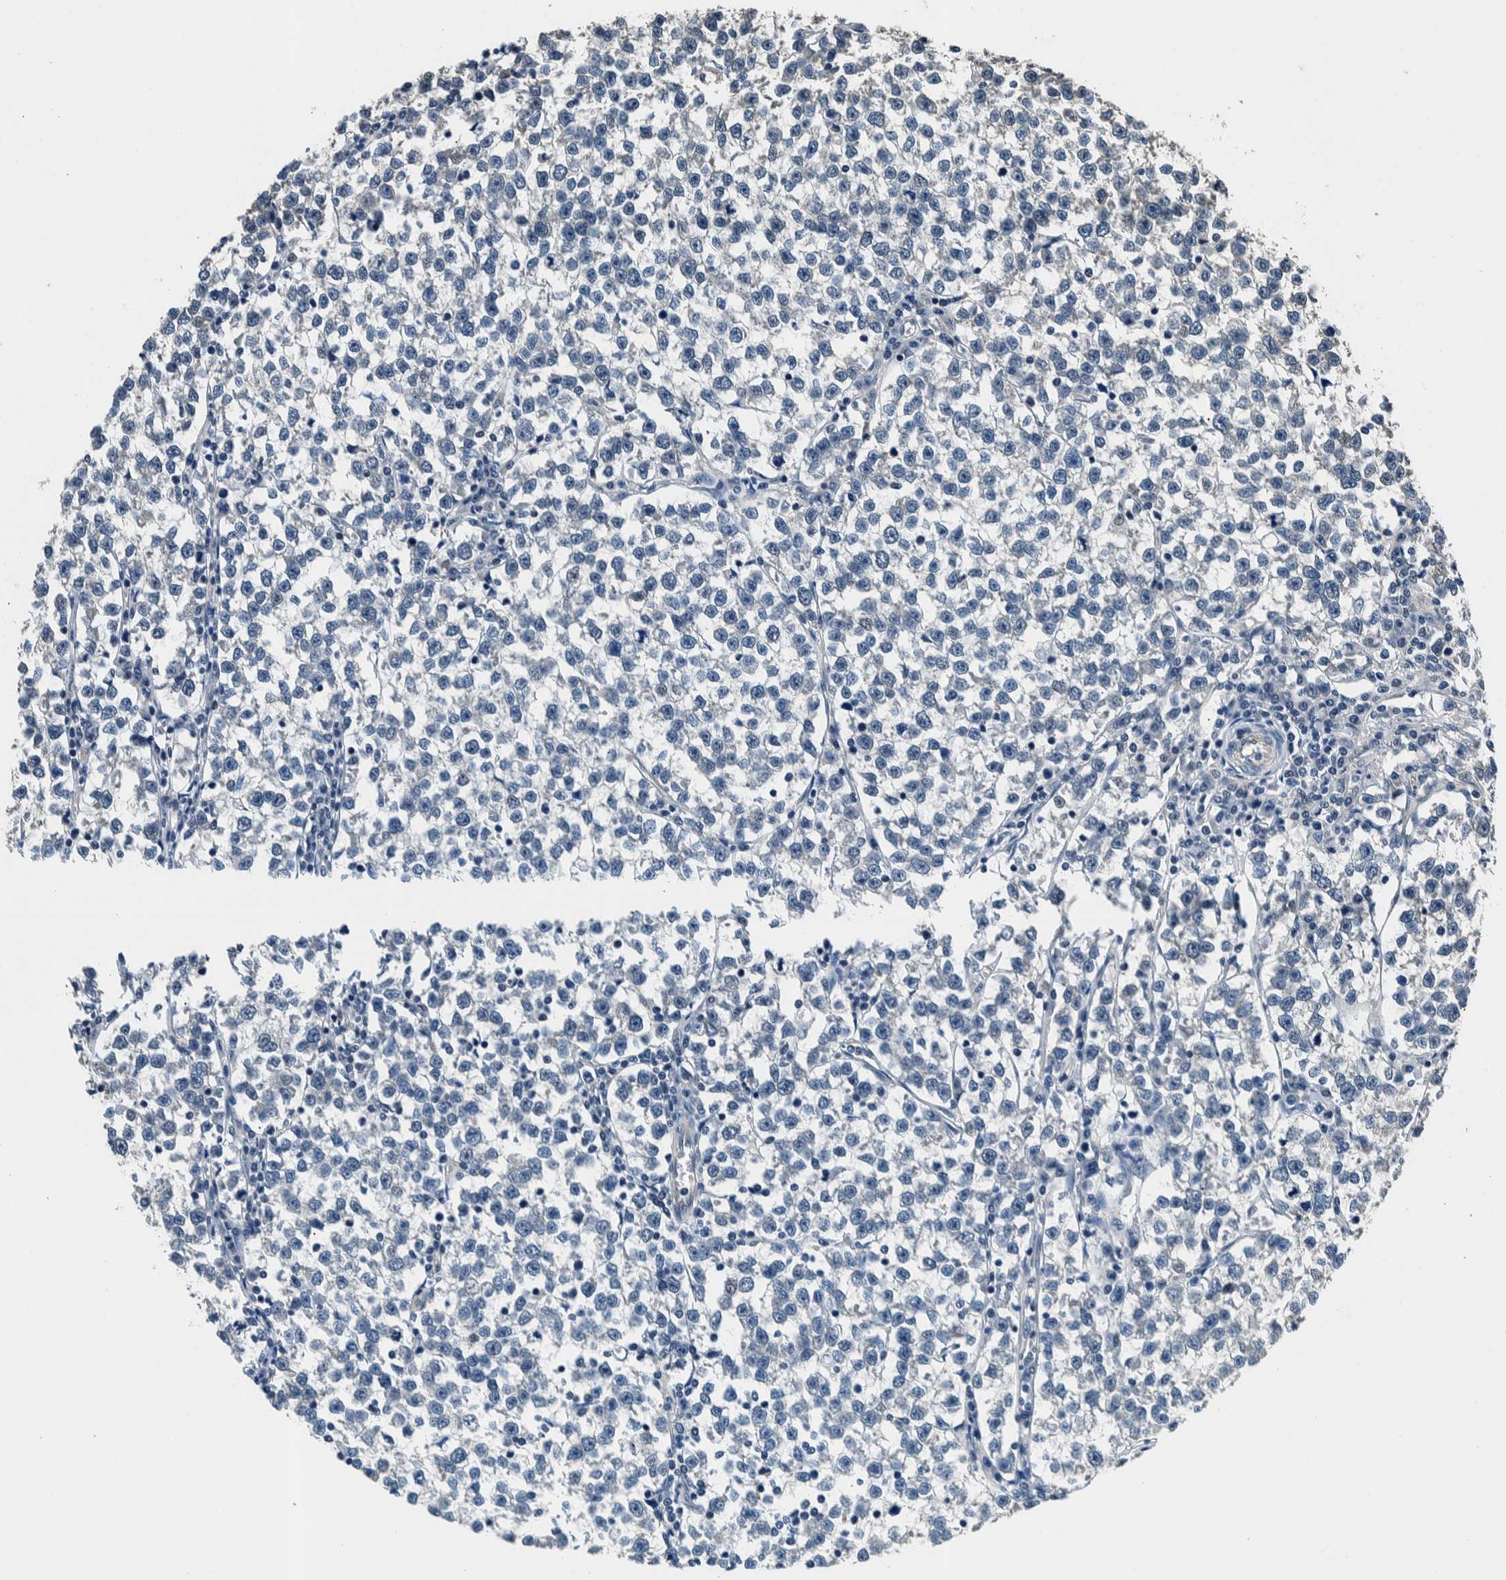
{"staining": {"intensity": "negative", "quantity": "none", "location": "none"}, "tissue": "testis cancer", "cell_type": "Tumor cells", "image_type": "cancer", "snomed": [{"axis": "morphology", "description": "Normal tissue, NOS"}, {"axis": "morphology", "description": "Seminoma, NOS"}, {"axis": "topography", "description": "Testis"}], "caption": "Tumor cells are negative for brown protein staining in testis cancer (seminoma).", "gene": "NIBAN2", "patient": {"sex": "male", "age": 43}}